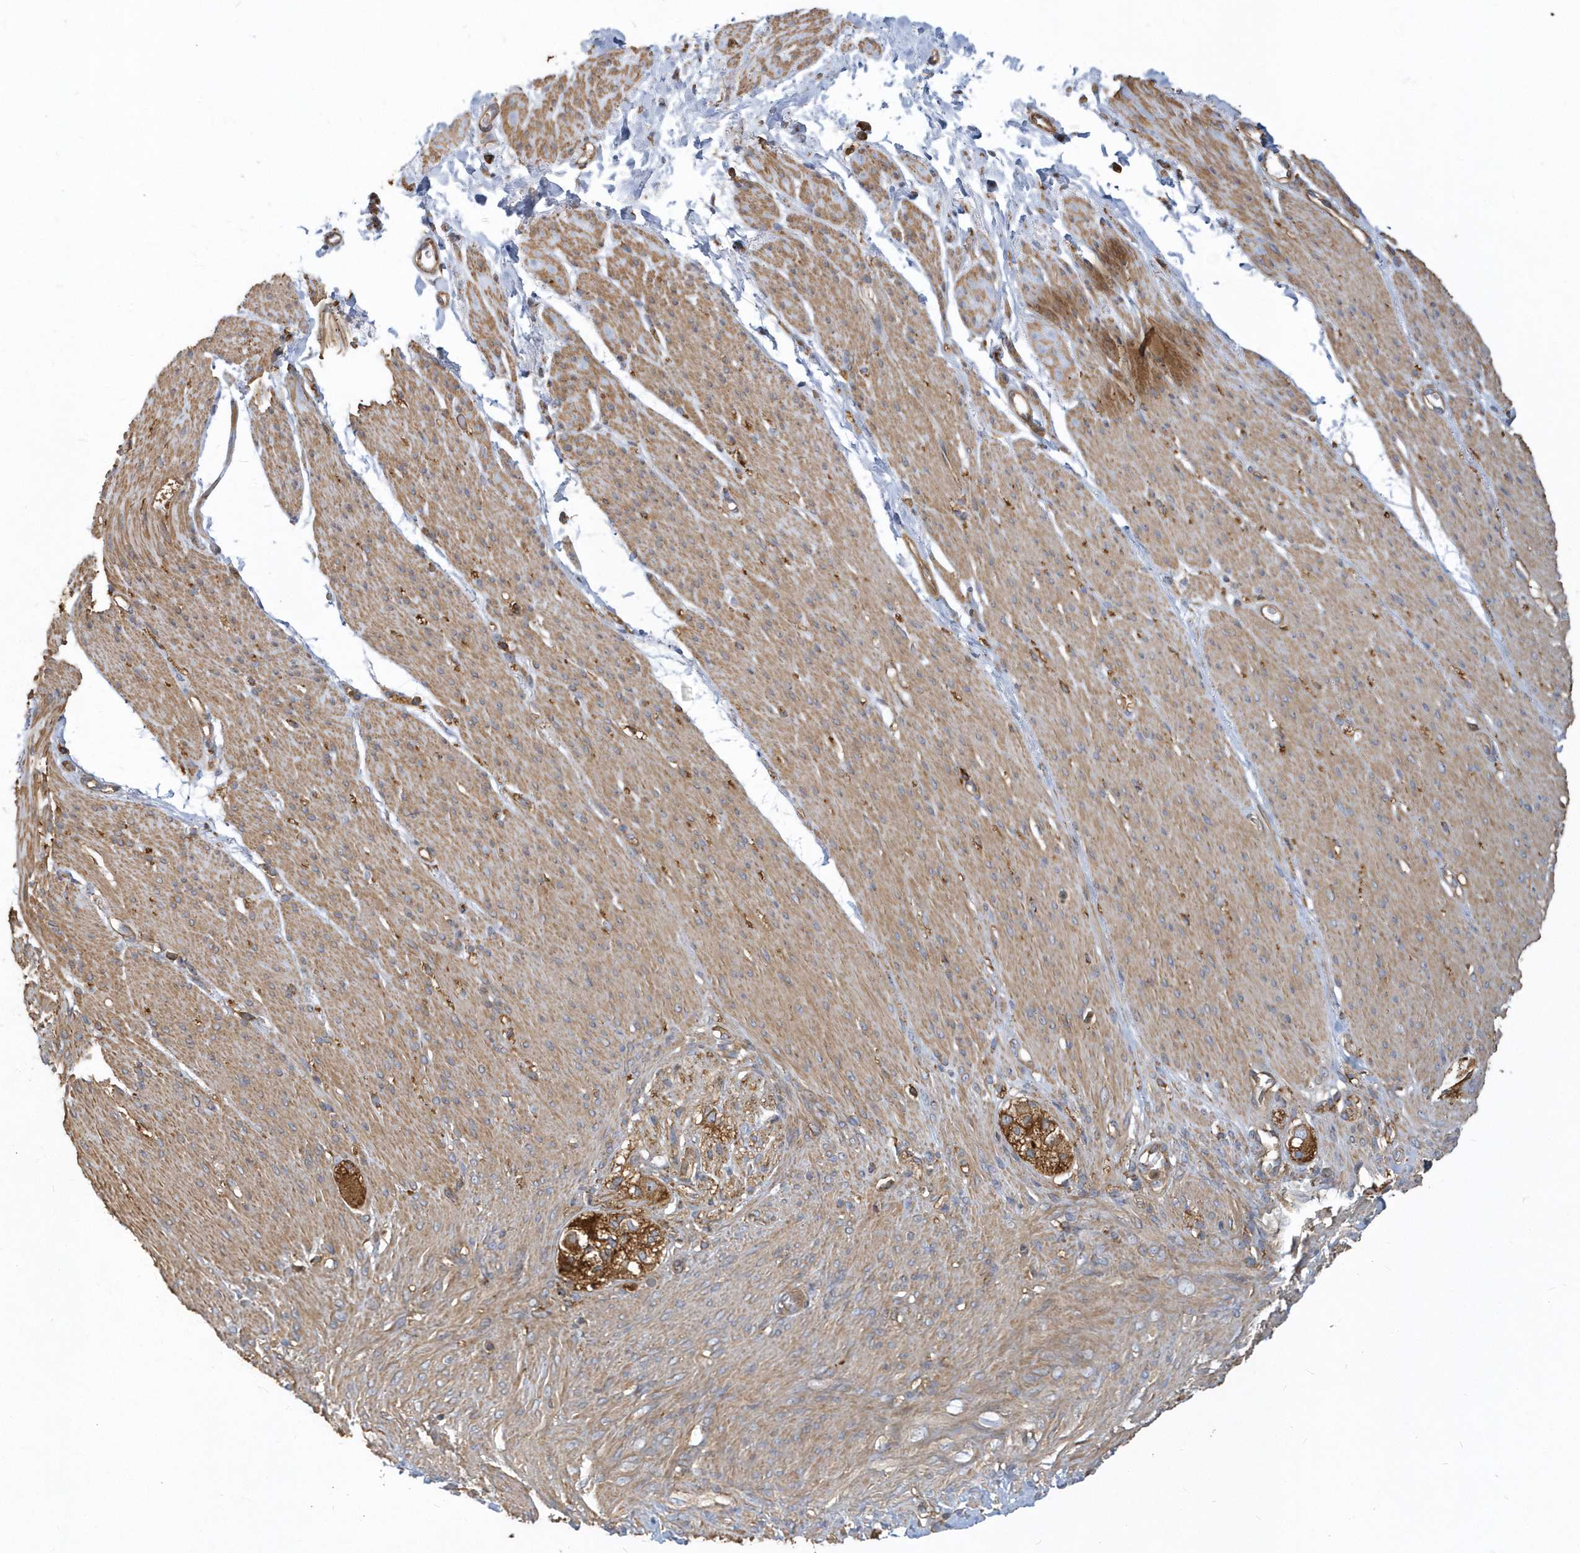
{"staining": {"intensity": "negative", "quantity": "none", "location": "none"}, "tissue": "soft tissue", "cell_type": "Chondrocytes", "image_type": "normal", "snomed": [{"axis": "morphology", "description": "Normal tissue, NOS"}, {"axis": "topography", "description": "Colon"}, {"axis": "topography", "description": "Peripheral nerve tissue"}], "caption": "DAB (3,3'-diaminobenzidine) immunohistochemical staining of benign soft tissue displays no significant expression in chondrocytes.", "gene": "TRAIP", "patient": {"sex": "female", "age": 61}}